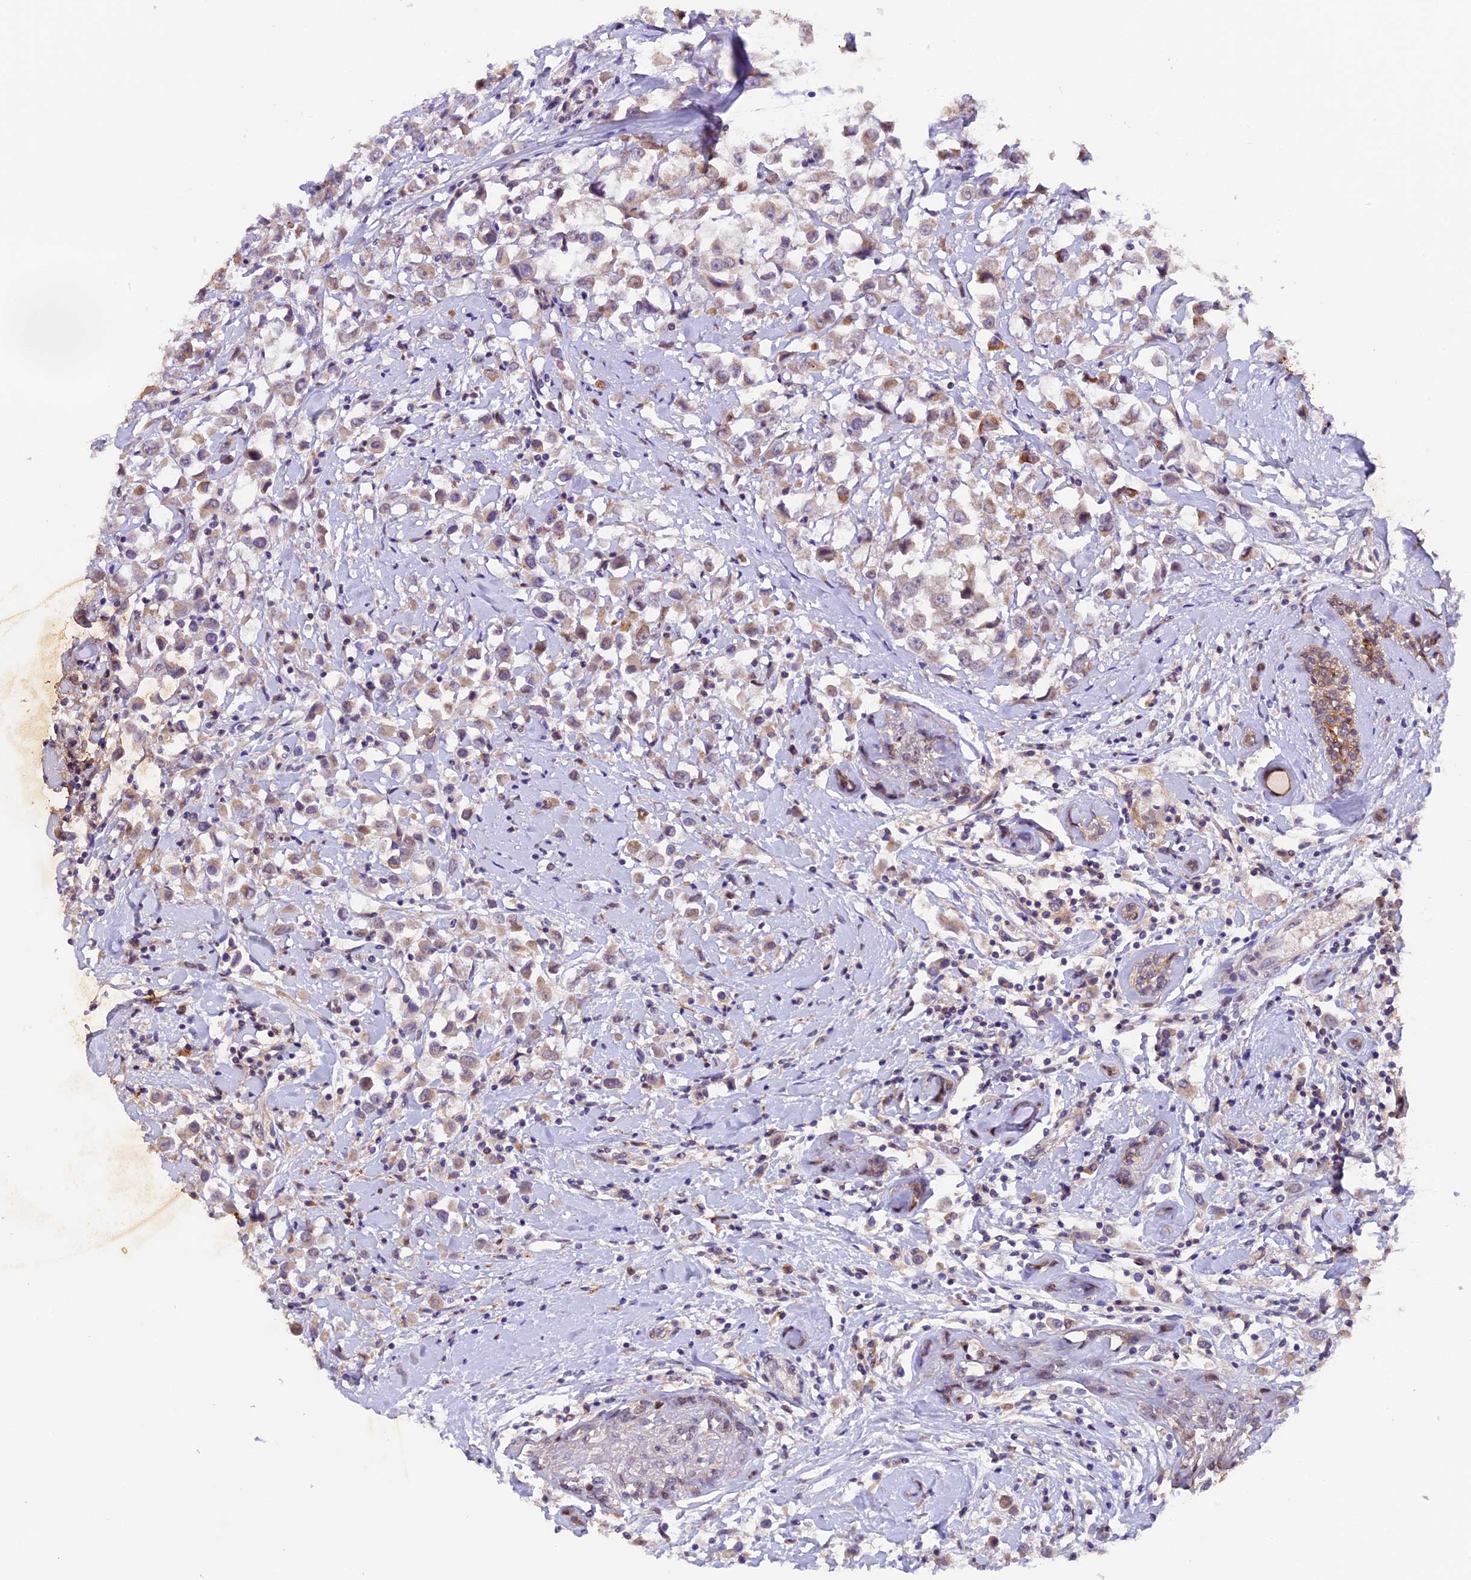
{"staining": {"intensity": "weak", "quantity": "<25%", "location": "cytoplasmic/membranous"}, "tissue": "breast cancer", "cell_type": "Tumor cells", "image_type": "cancer", "snomed": [{"axis": "morphology", "description": "Duct carcinoma"}, {"axis": "topography", "description": "Breast"}], "caption": "The micrograph exhibits no significant positivity in tumor cells of breast infiltrating ductal carcinoma. Brightfield microscopy of immunohistochemistry stained with DAB (3,3'-diaminobenzidine) (brown) and hematoxylin (blue), captured at high magnification.", "gene": "NCK2", "patient": {"sex": "female", "age": 87}}